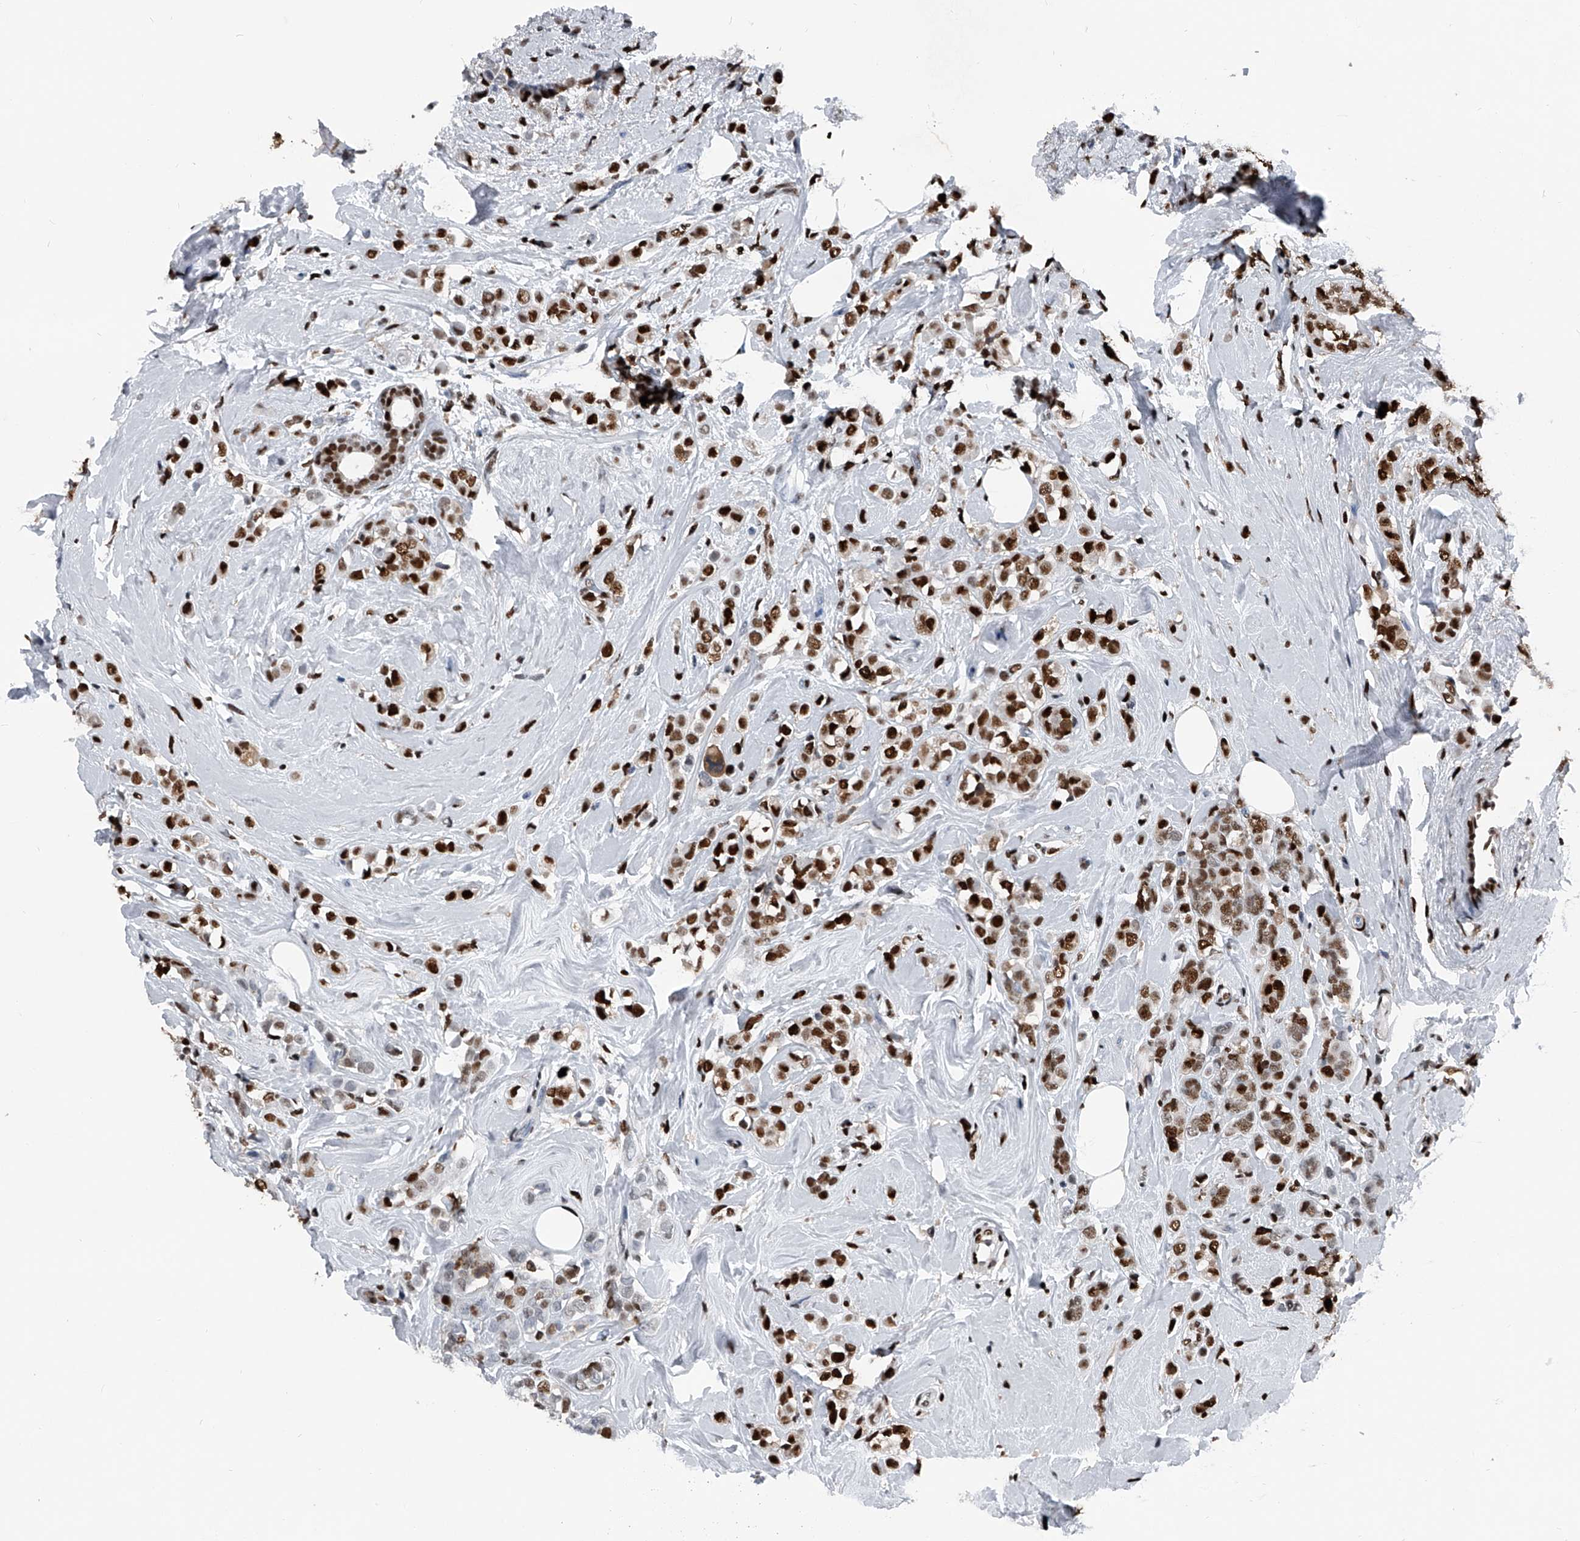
{"staining": {"intensity": "moderate", "quantity": ">75%", "location": "nuclear"}, "tissue": "breast cancer", "cell_type": "Tumor cells", "image_type": "cancer", "snomed": [{"axis": "morphology", "description": "Lobular carcinoma"}, {"axis": "topography", "description": "Breast"}], "caption": "There is medium levels of moderate nuclear positivity in tumor cells of breast cancer (lobular carcinoma), as demonstrated by immunohistochemical staining (brown color).", "gene": "FKBP5", "patient": {"sex": "female", "age": 47}}